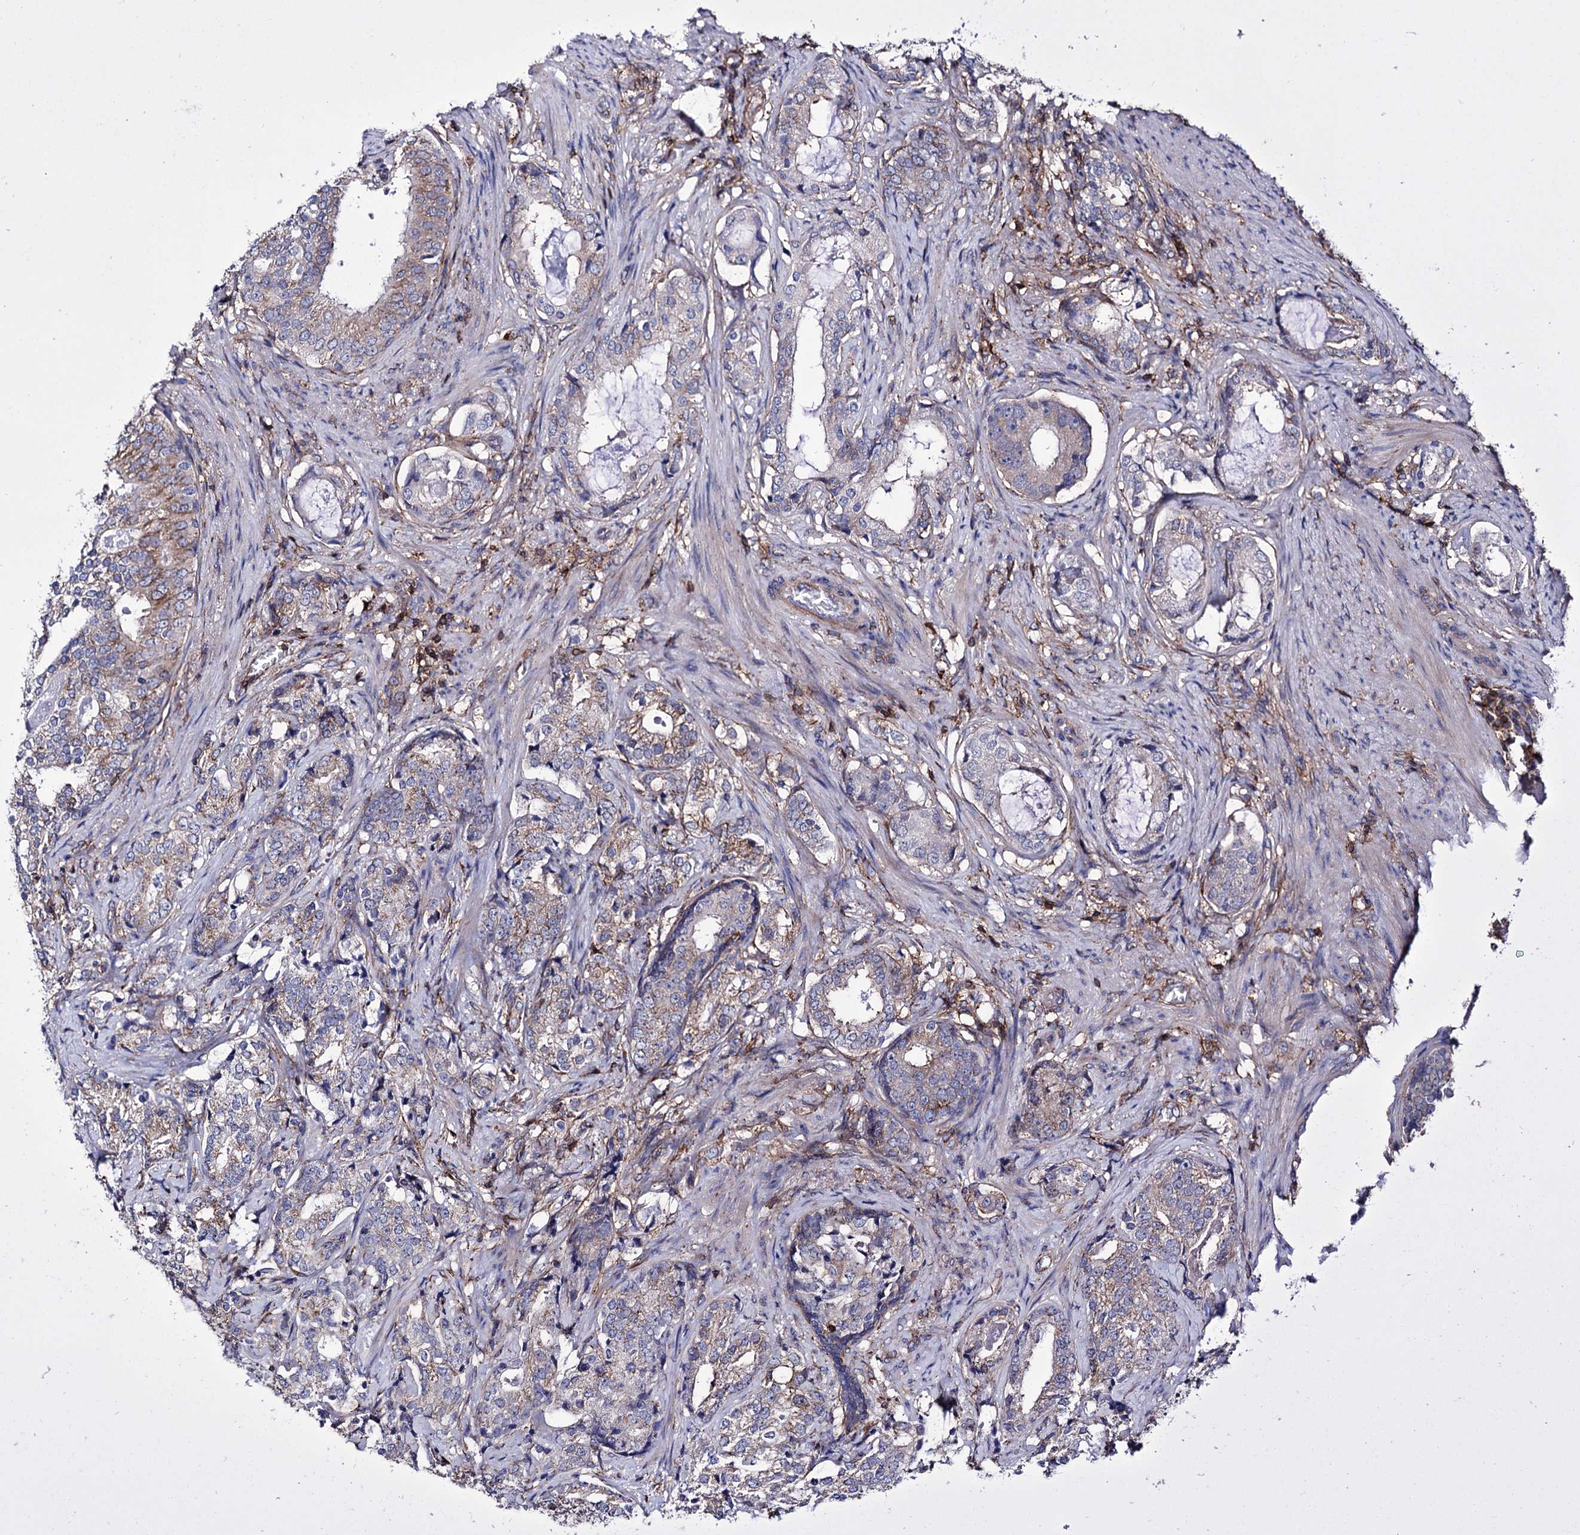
{"staining": {"intensity": "weak", "quantity": "25%-75%", "location": "cytoplasmic/membranous"}, "tissue": "prostate cancer", "cell_type": "Tumor cells", "image_type": "cancer", "snomed": [{"axis": "morphology", "description": "Adenocarcinoma, Low grade"}, {"axis": "topography", "description": "Prostate"}], "caption": "Immunohistochemical staining of human prostate cancer (adenocarcinoma (low-grade)) reveals low levels of weak cytoplasmic/membranous staining in approximately 25%-75% of tumor cells. Immunohistochemistry stains the protein of interest in brown and the nuclei are stained blue.", "gene": "DEF6", "patient": {"sex": "male", "age": 71}}